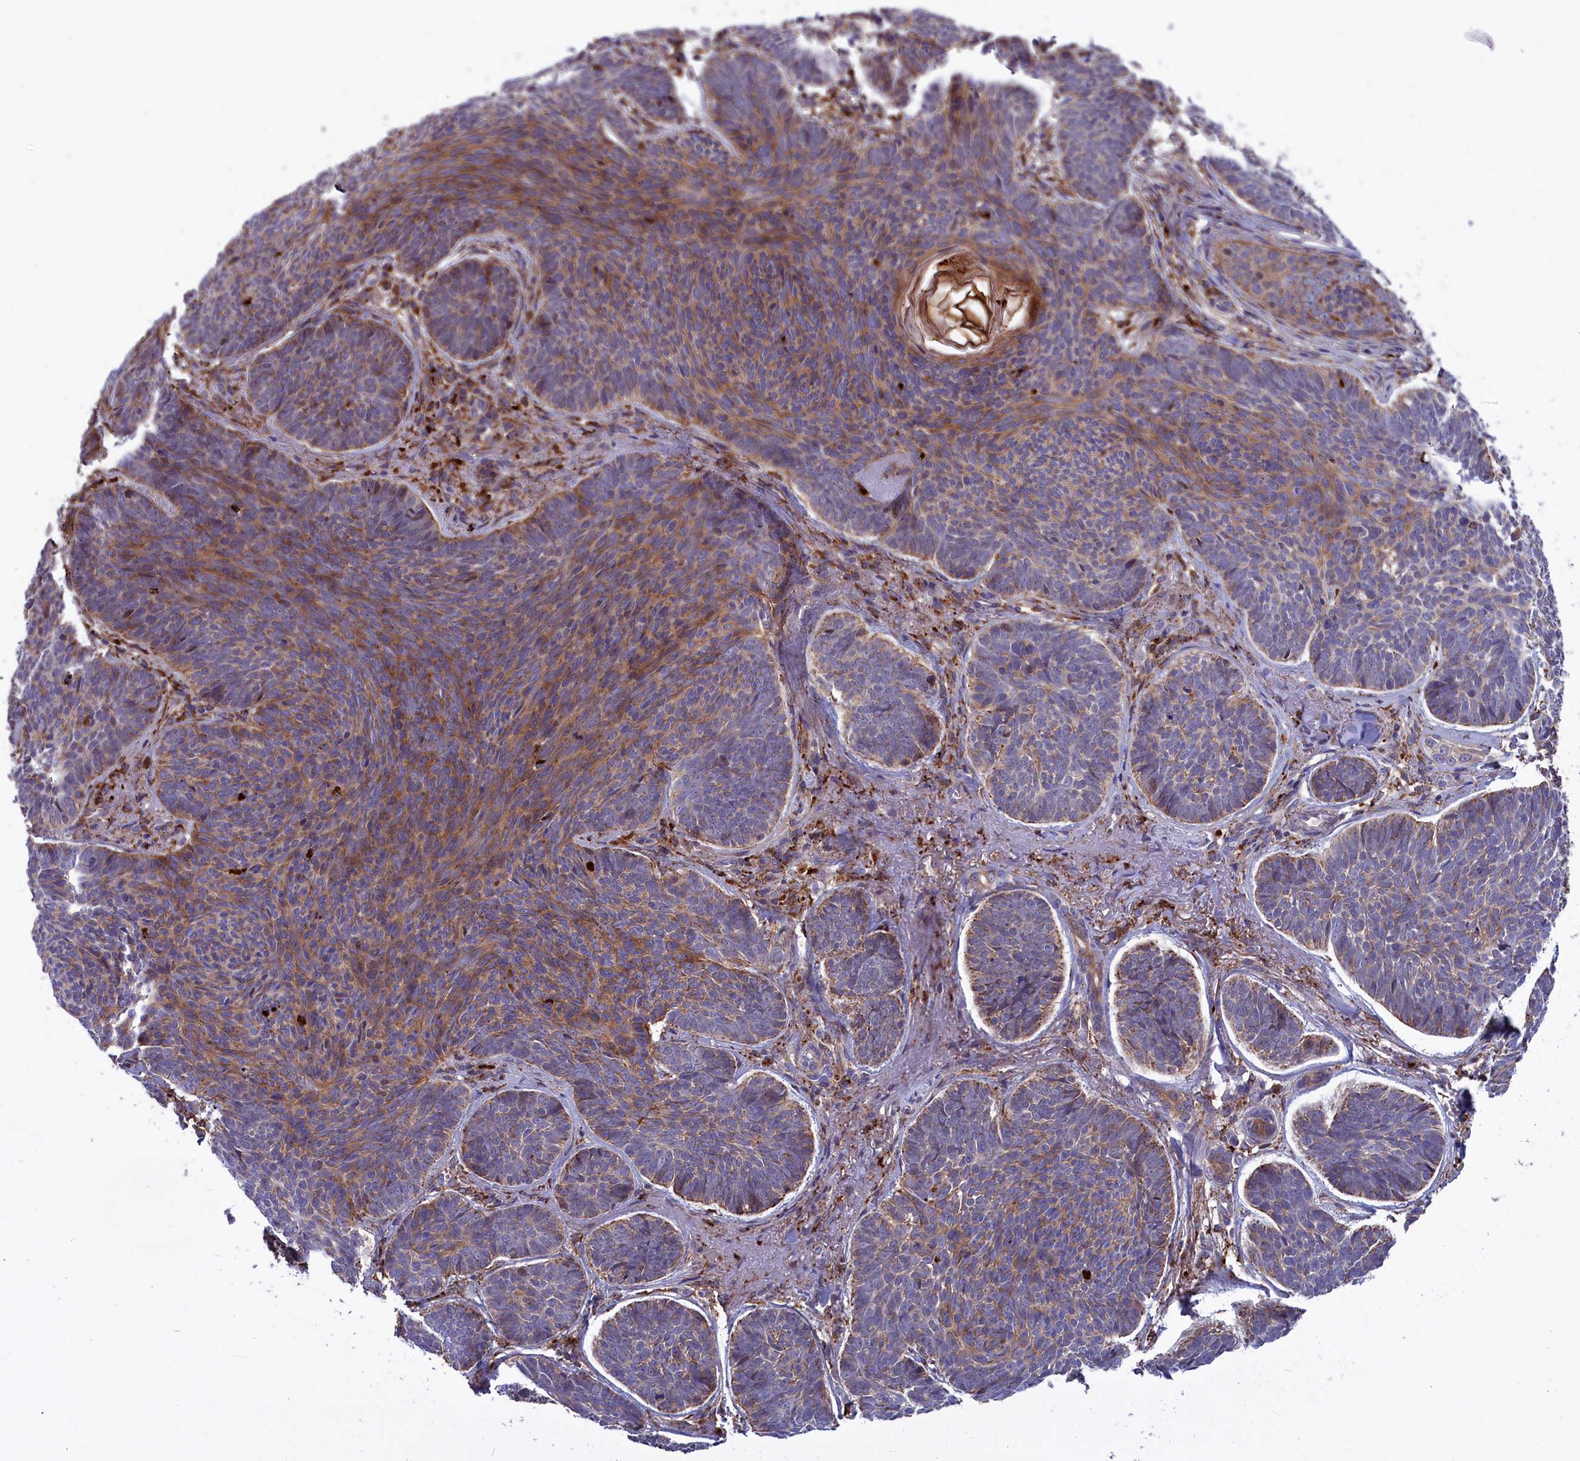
{"staining": {"intensity": "moderate", "quantity": "25%-75%", "location": "cytoplasmic/membranous"}, "tissue": "skin cancer", "cell_type": "Tumor cells", "image_type": "cancer", "snomed": [{"axis": "morphology", "description": "Basal cell carcinoma"}, {"axis": "topography", "description": "Skin"}], "caption": "Protein staining of skin basal cell carcinoma tissue exhibits moderate cytoplasmic/membranous positivity in approximately 25%-75% of tumor cells. The staining was performed using DAB to visualize the protein expression in brown, while the nuclei were stained in blue with hematoxylin (Magnification: 20x).", "gene": "MAN2B1", "patient": {"sex": "female", "age": 74}}